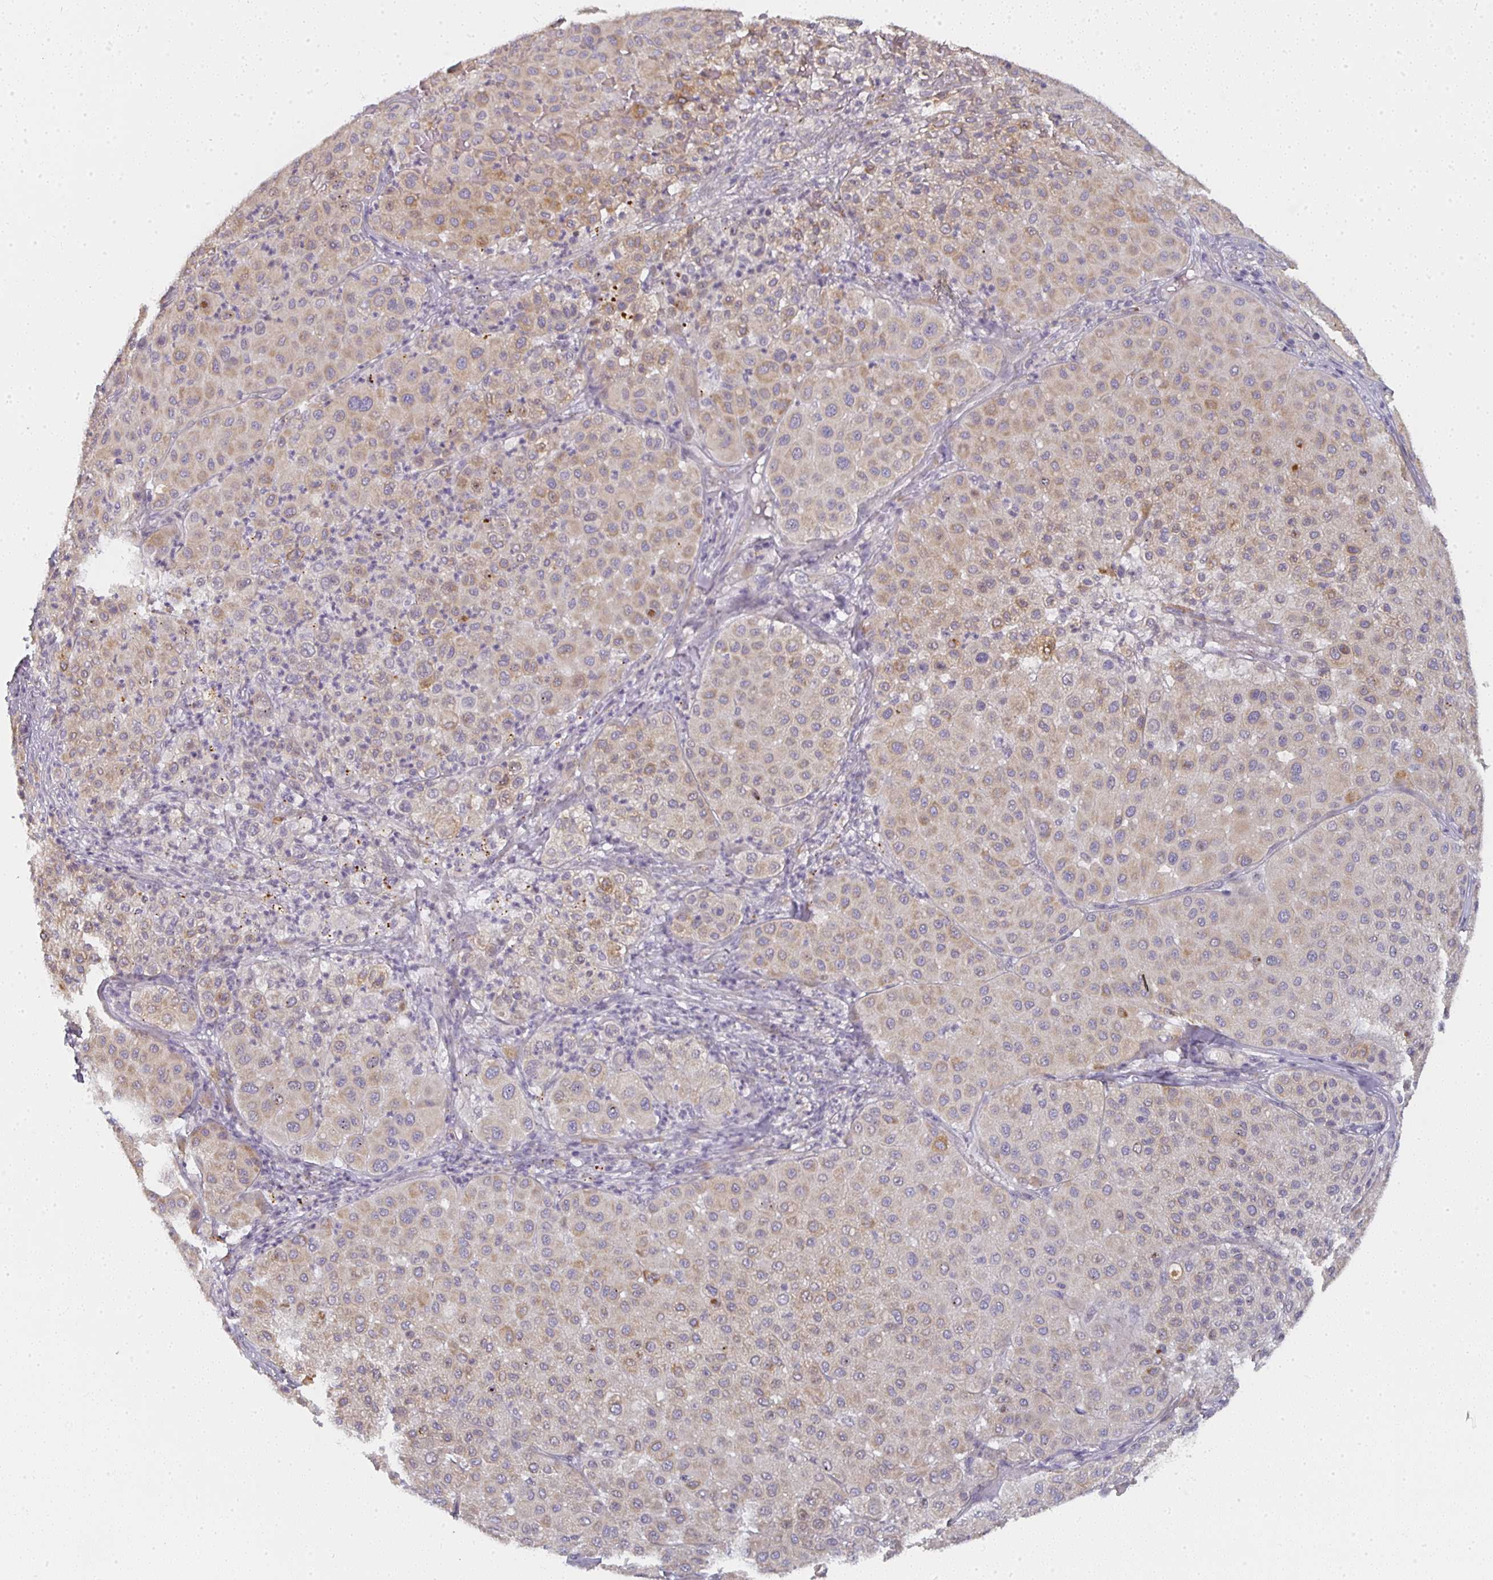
{"staining": {"intensity": "moderate", "quantity": "25%-75%", "location": "cytoplasmic/membranous"}, "tissue": "melanoma", "cell_type": "Tumor cells", "image_type": "cancer", "snomed": [{"axis": "morphology", "description": "Malignant melanoma, Metastatic site"}, {"axis": "topography", "description": "Smooth muscle"}], "caption": "This is a micrograph of IHC staining of melanoma, which shows moderate positivity in the cytoplasmic/membranous of tumor cells.", "gene": "CTHRC1", "patient": {"sex": "male", "age": 41}}